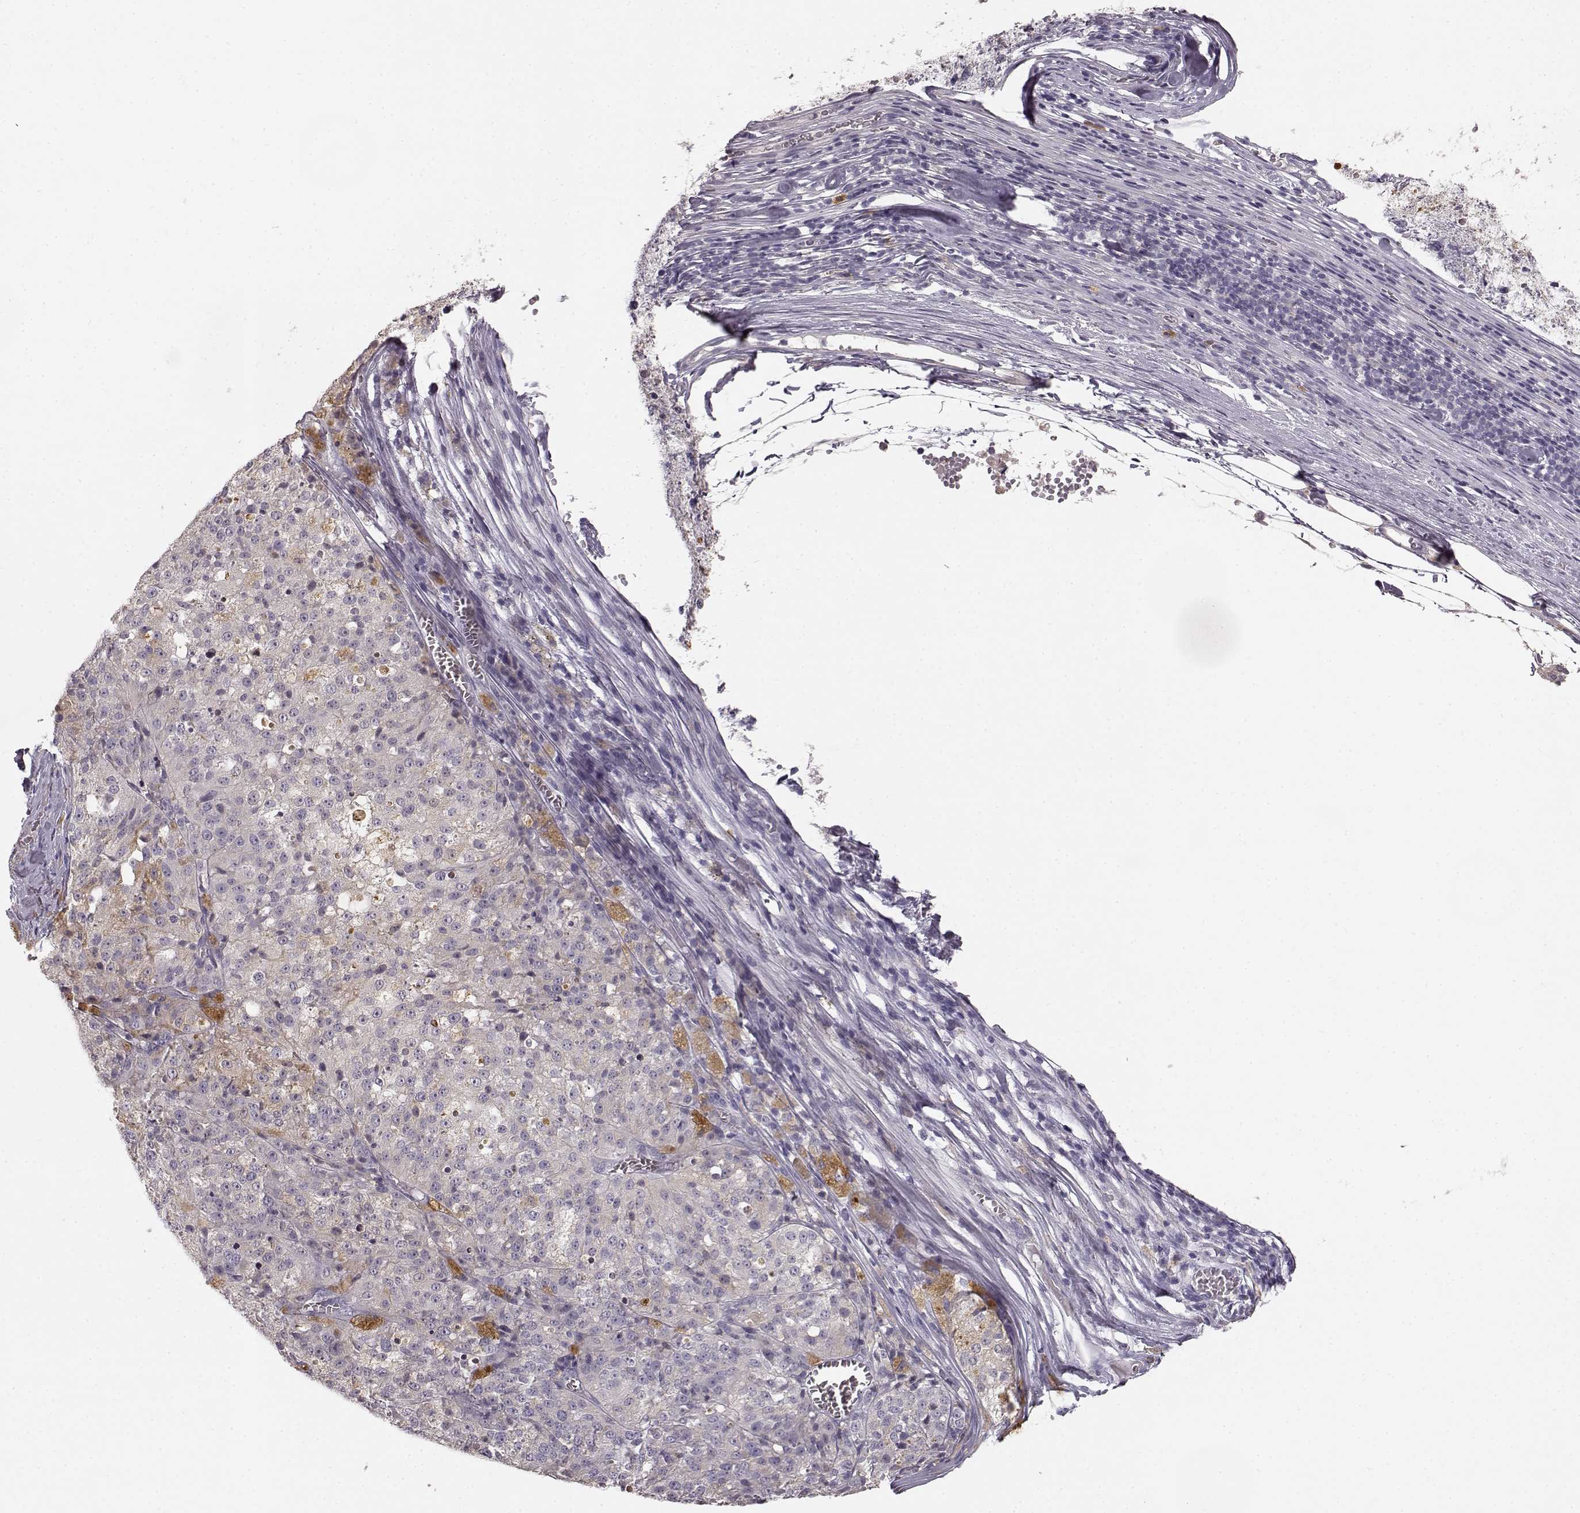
{"staining": {"intensity": "negative", "quantity": "none", "location": "none"}, "tissue": "melanoma", "cell_type": "Tumor cells", "image_type": "cancer", "snomed": [{"axis": "morphology", "description": "Malignant melanoma, Metastatic site"}, {"axis": "topography", "description": "Lymph node"}], "caption": "Malignant melanoma (metastatic site) stained for a protein using immunohistochemistry (IHC) shows no staining tumor cells.", "gene": "GHR", "patient": {"sex": "female", "age": 64}}